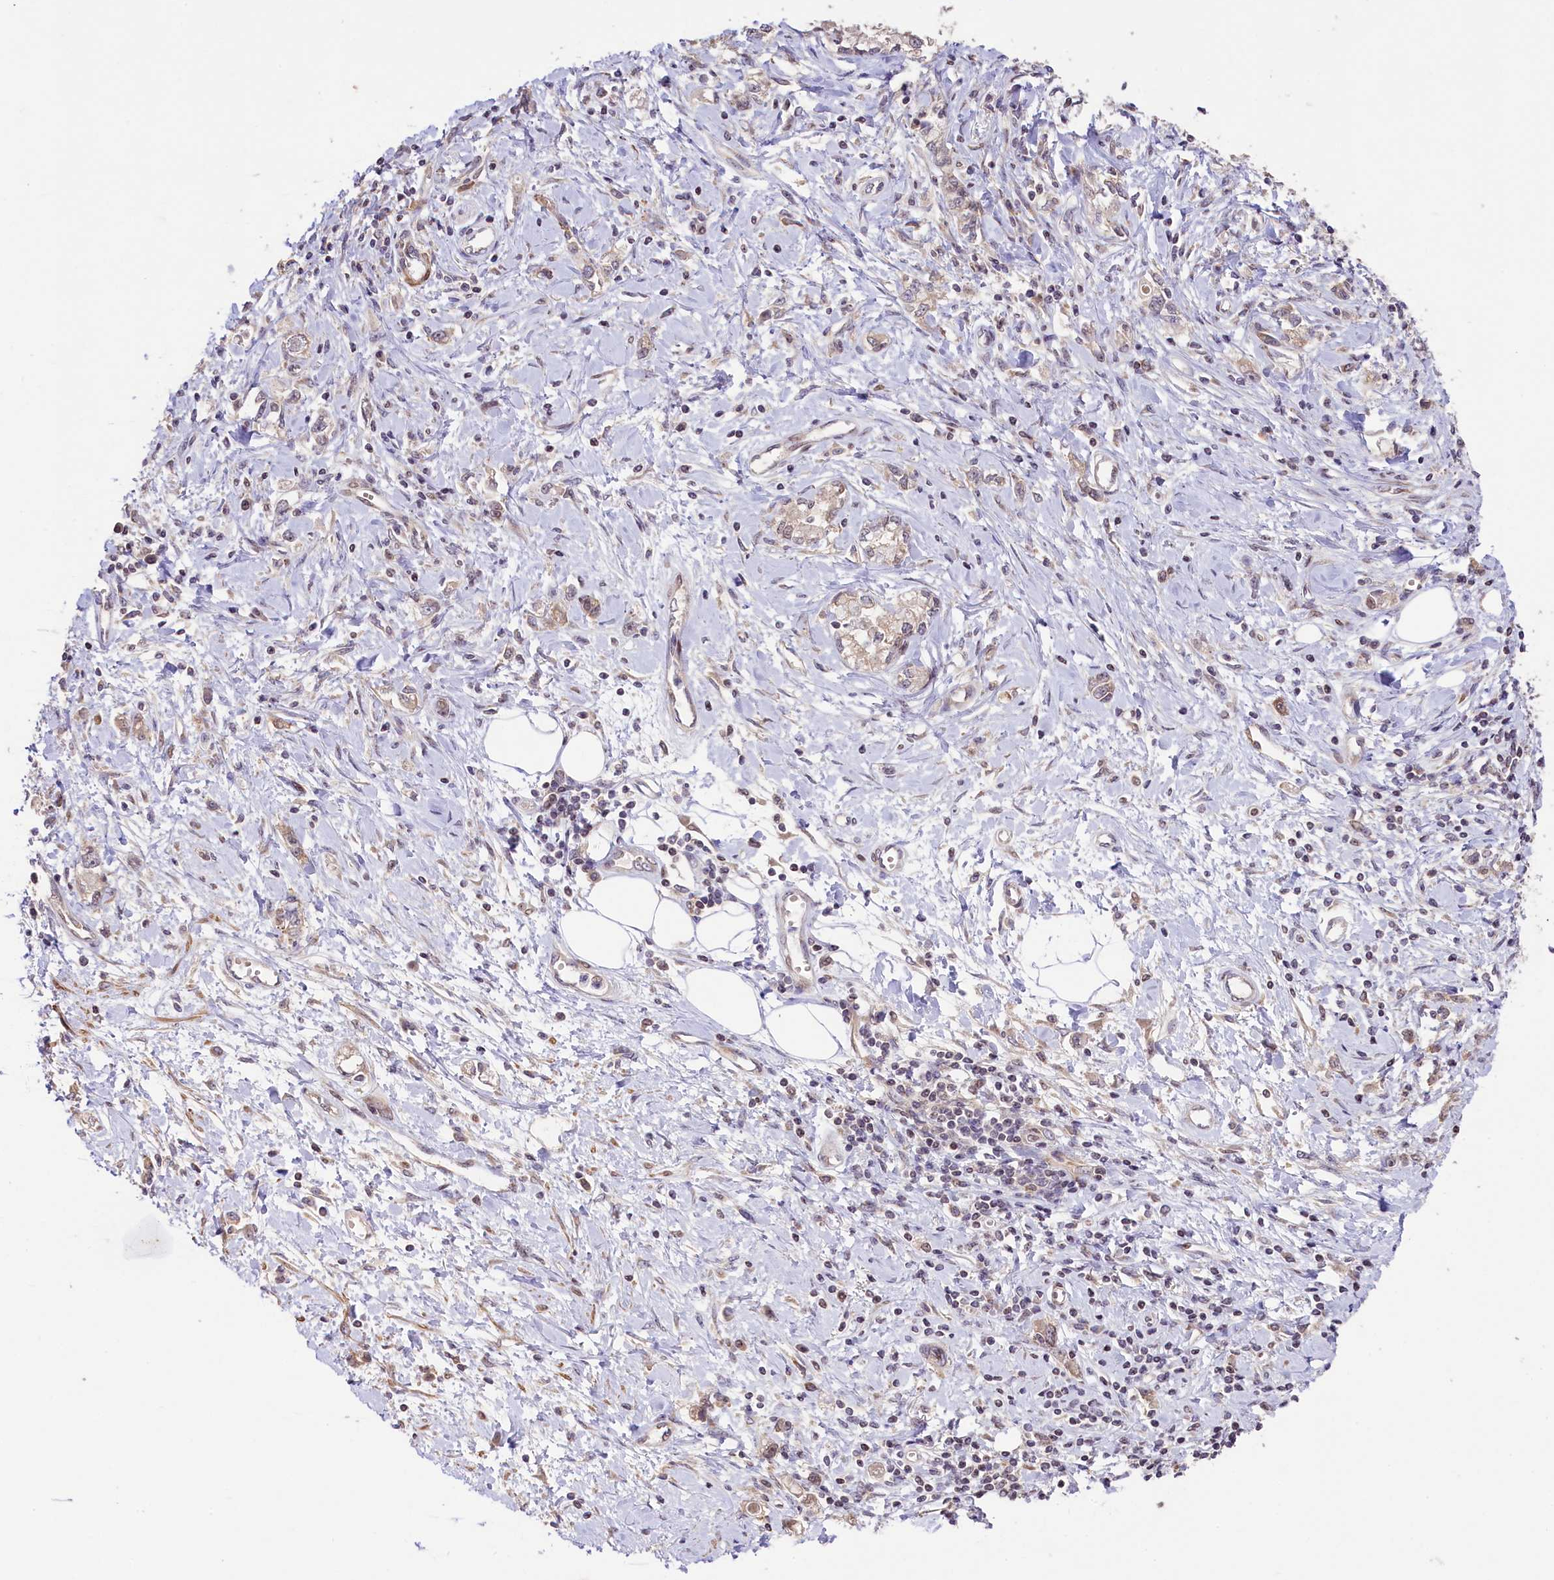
{"staining": {"intensity": "negative", "quantity": "none", "location": "none"}, "tissue": "stomach cancer", "cell_type": "Tumor cells", "image_type": "cancer", "snomed": [{"axis": "morphology", "description": "Adenocarcinoma, NOS"}, {"axis": "topography", "description": "Stomach"}], "caption": "Protein analysis of stomach cancer exhibits no significant expression in tumor cells.", "gene": "RBBP8", "patient": {"sex": "female", "age": 76}}